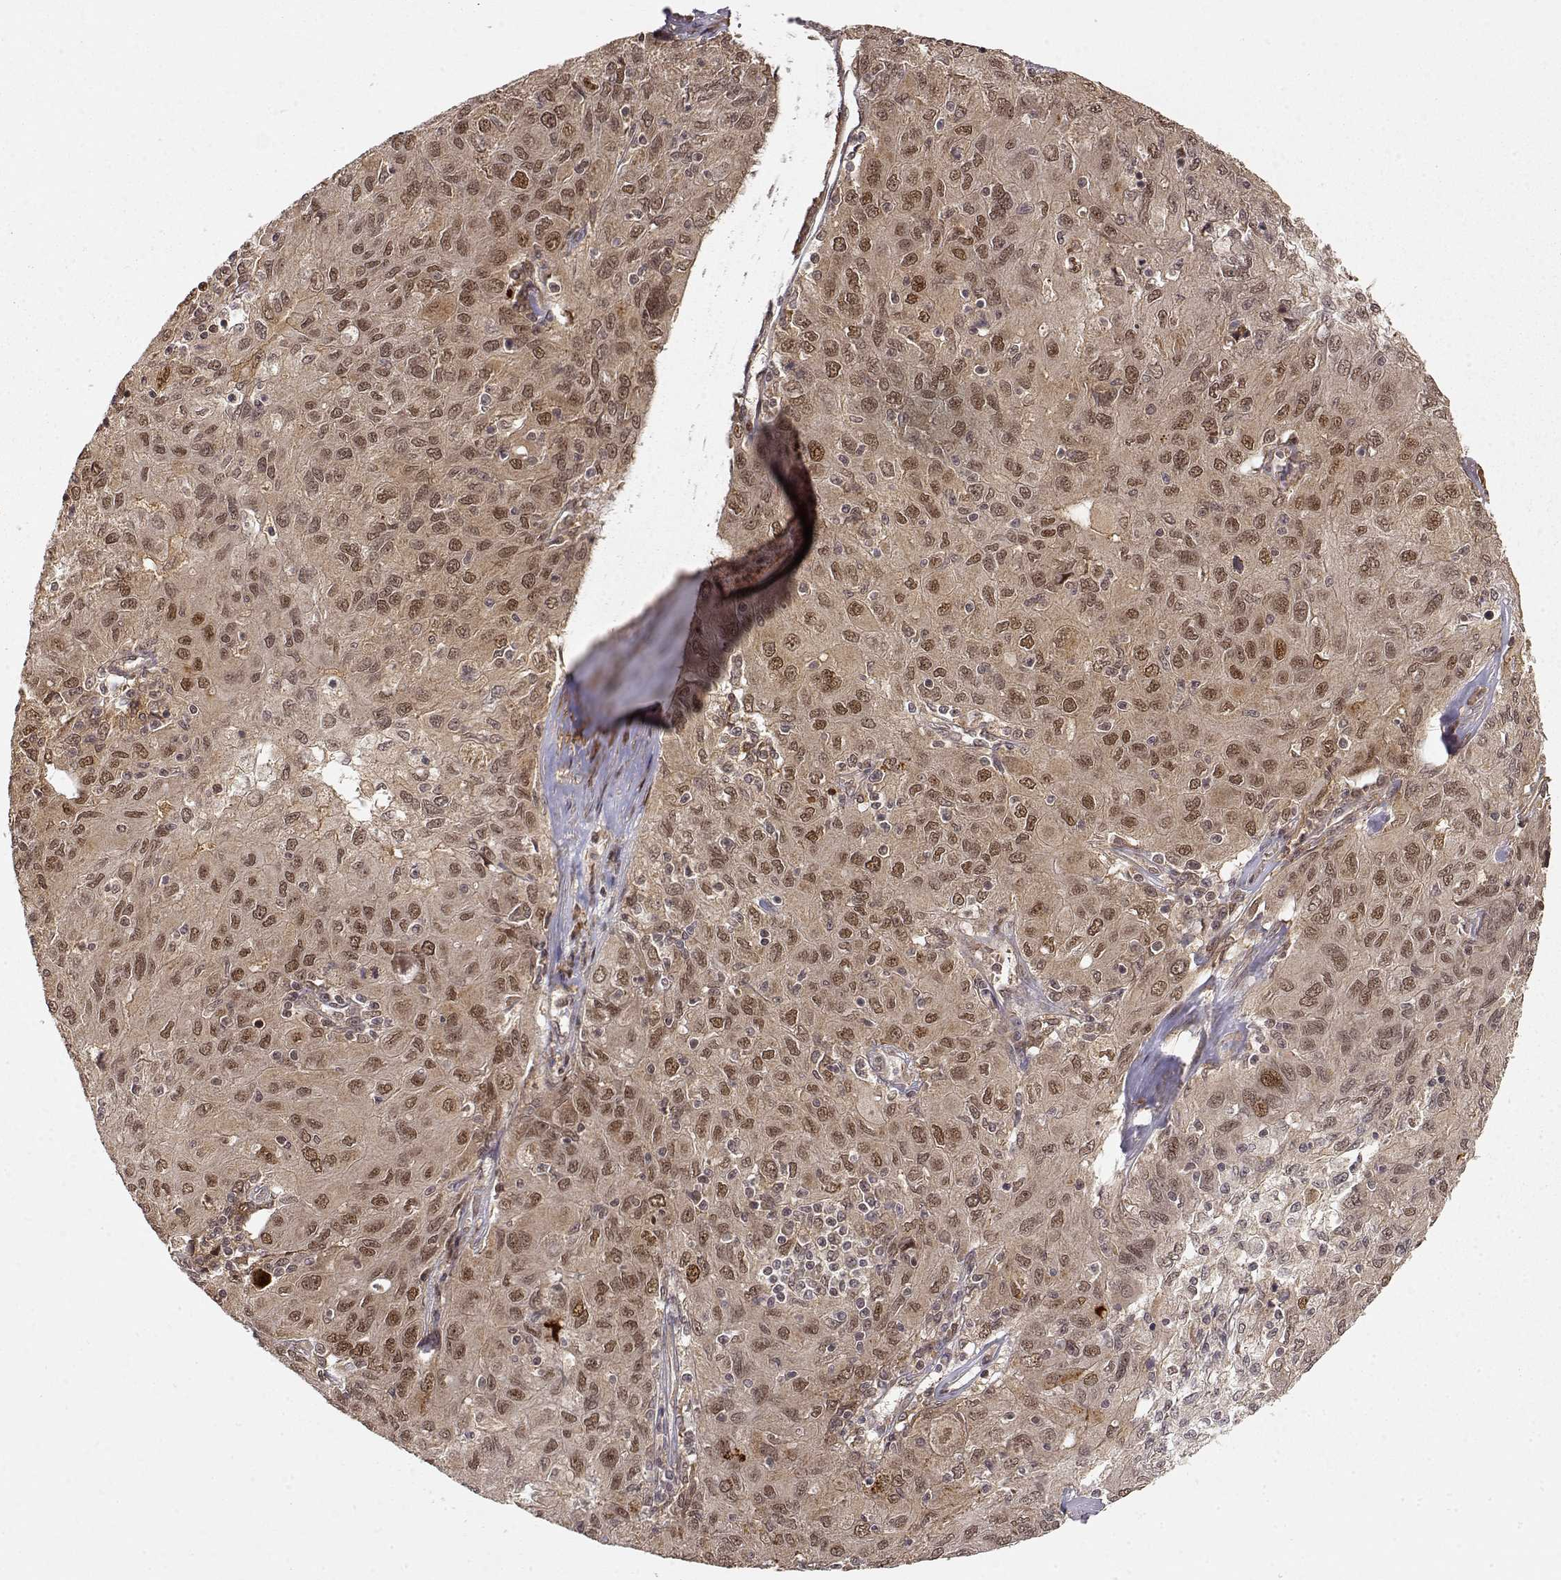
{"staining": {"intensity": "moderate", "quantity": ">75%", "location": "cytoplasmic/membranous,nuclear"}, "tissue": "ovarian cancer", "cell_type": "Tumor cells", "image_type": "cancer", "snomed": [{"axis": "morphology", "description": "Carcinoma, endometroid"}, {"axis": "topography", "description": "Ovary"}], "caption": "Immunohistochemistry histopathology image of neoplastic tissue: ovarian cancer stained using immunohistochemistry displays medium levels of moderate protein expression localized specifically in the cytoplasmic/membranous and nuclear of tumor cells, appearing as a cytoplasmic/membranous and nuclear brown color.", "gene": "MAEA", "patient": {"sex": "female", "age": 50}}